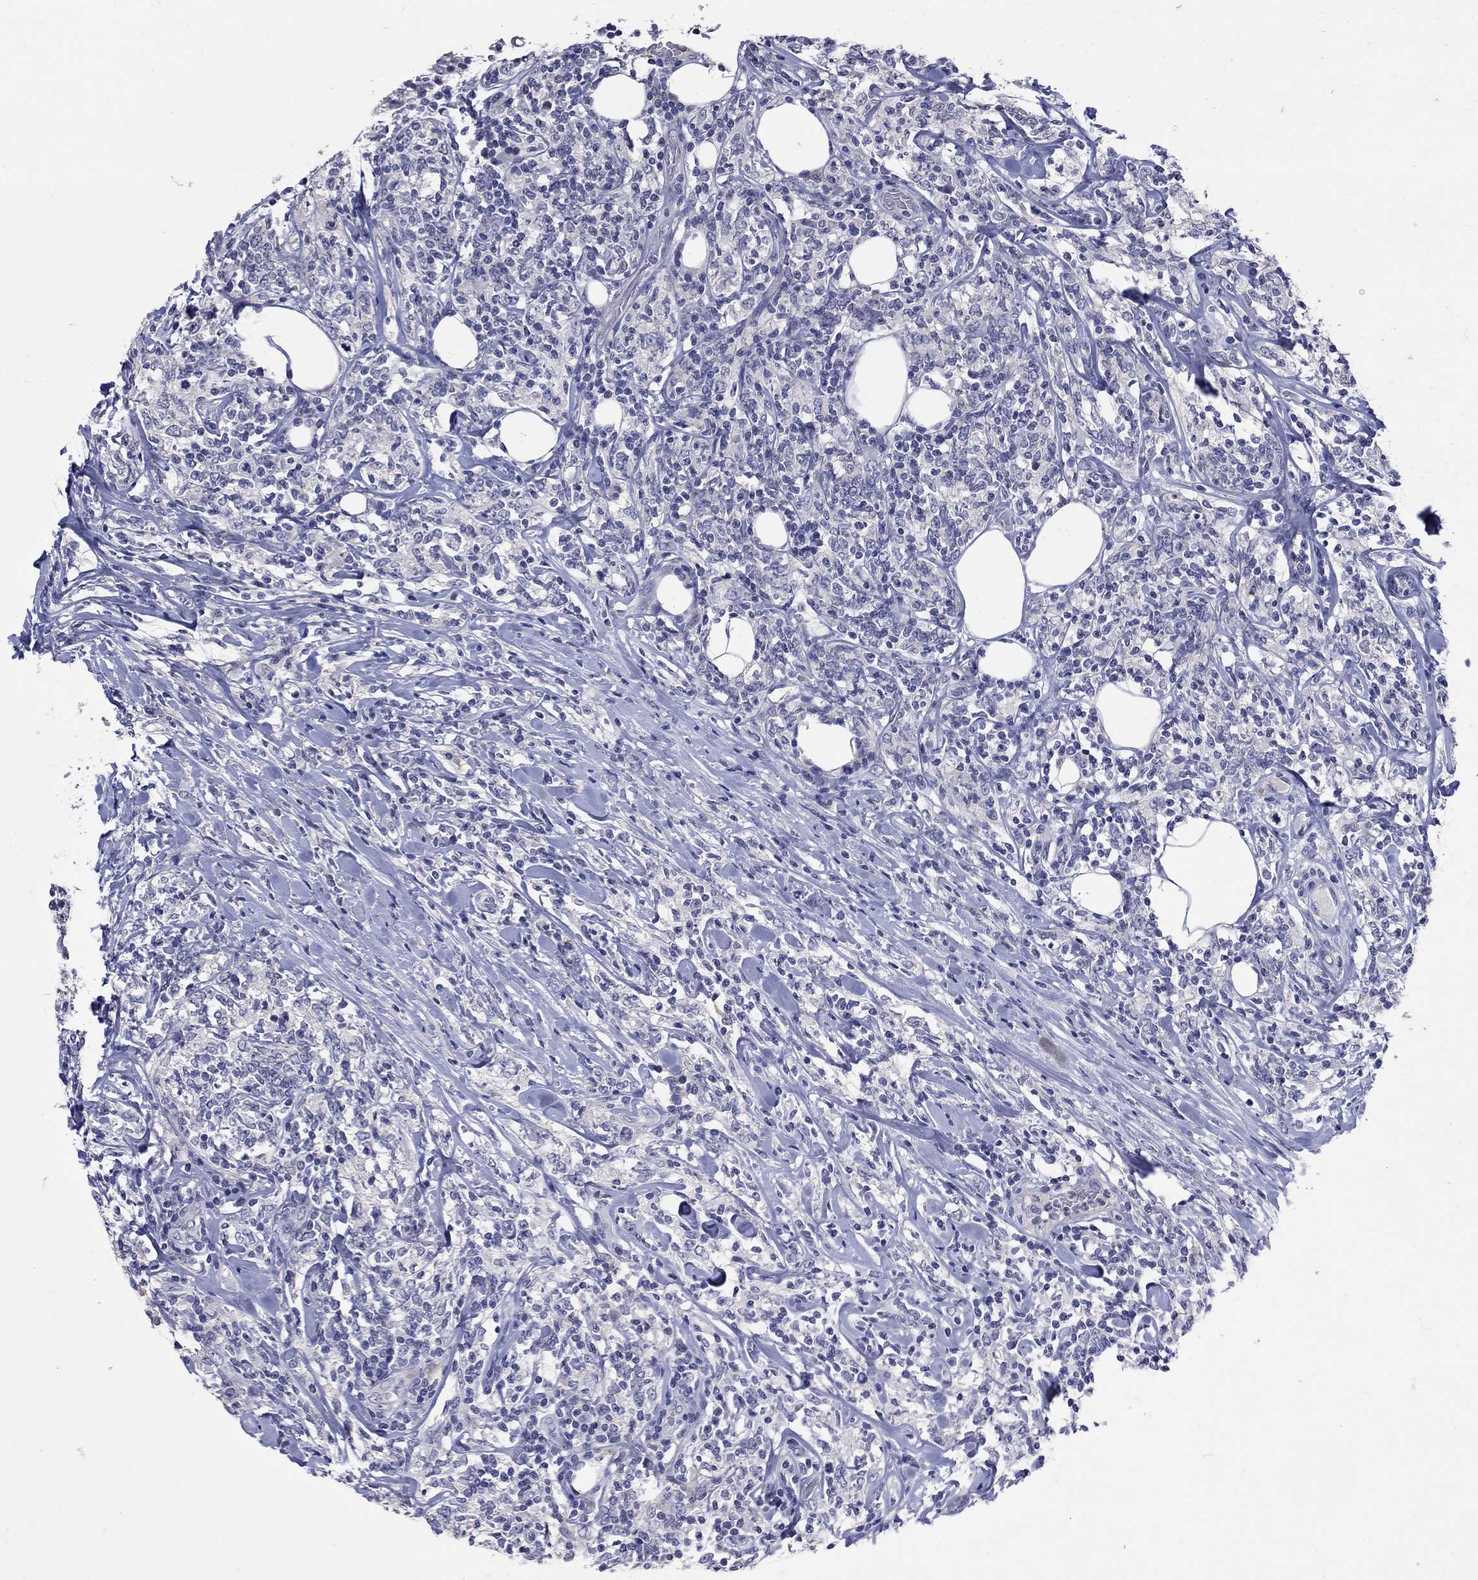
{"staining": {"intensity": "negative", "quantity": "none", "location": "none"}, "tissue": "lymphoma", "cell_type": "Tumor cells", "image_type": "cancer", "snomed": [{"axis": "morphology", "description": "Malignant lymphoma, non-Hodgkin's type, High grade"}, {"axis": "topography", "description": "Lymph node"}], "caption": "Histopathology image shows no significant protein staining in tumor cells of lymphoma.", "gene": "CETN1", "patient": {"sex": "female", "age": 84}}